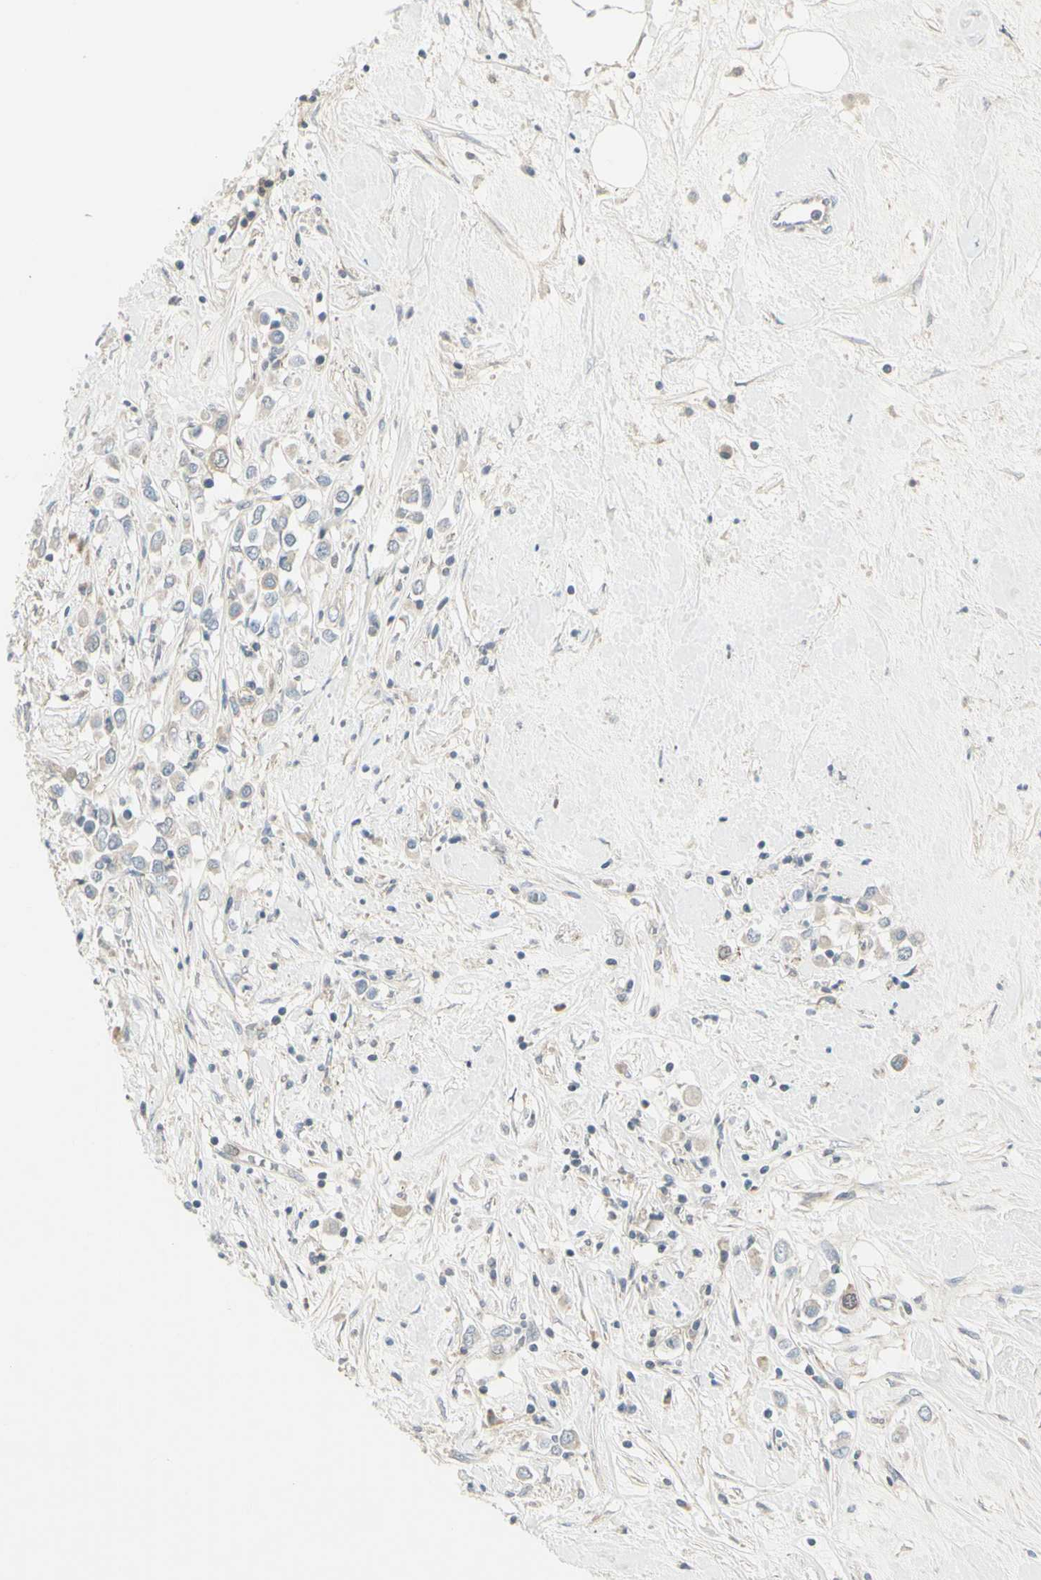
{"staining": {"intensity": "moderate", "quantity": "<25%", "location": "cytoplasmic/membranous"}, "tissue": "breast cancer", "cell_type": "Tumor cells", "image_type": "cancer", "snomed": [{"axis": "morphology", "description": "Duct carcinoma"}, {"axis": "topography", "description": "Breast"}], "caption": "Immunohistochemistry (IHC) staining of breast infiltrating ductal carcinoma, which reveals low levels of moderate cytoplasmic/membranous expression in approximately <25% of tumor cells indicating moderate cytoplasmic/membranous protein positivity. The staining was performed using DAB (3,3'-diaminobenzidine) (brown) for protein detection and nuclei were counterstained in hematoxylin (blue).", "gene": "CCNB2", "patient": {"sex": "female", "age": 61}}